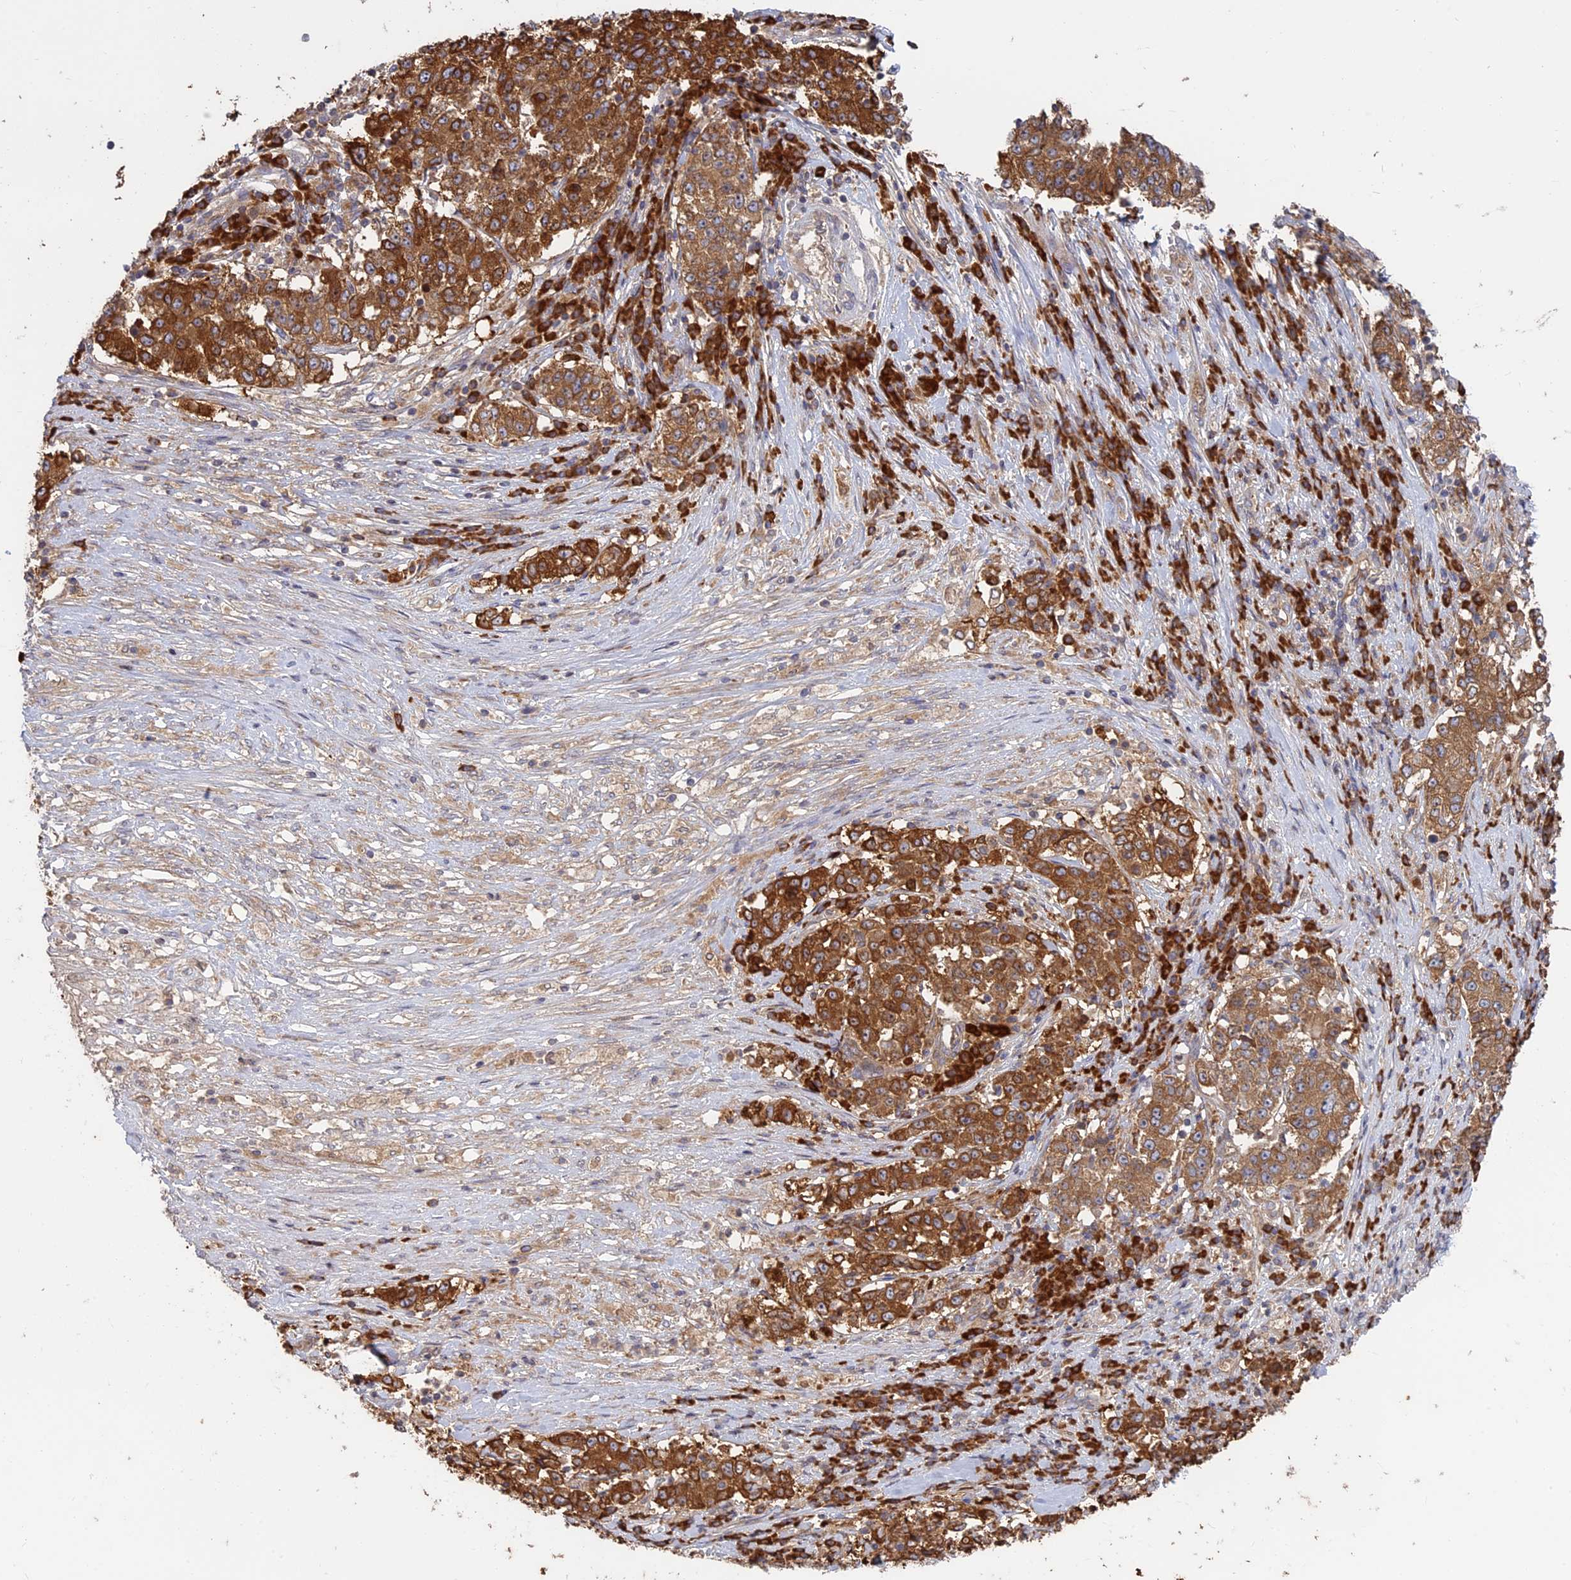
{"staining": {"intensity": "moderate", "quantity": ">75%", "location": "cytoplasmic/membranous"}, "tissue": "stomach cancer", "cell_type": "Tumor cells", "image_type": "cancer", "snomed": [{"axis": "morphology", "description": "Adenocarcinoma, NOS"}, {"axis": "topography", "description": "Stomach"}], "caption": "Immunohistochemistry image of neoplastic tissue: human stomach cancer stained using immunohistochemistry (IHC) exhibits medium levels of moderate protein expression localized specifically in the cytoplasmic/membranous of tumor cells, appearing as a cytoplasmic/membranous brown color.", "gene": "TMEM208", "patient": {"sex": "male", "age": 59}}